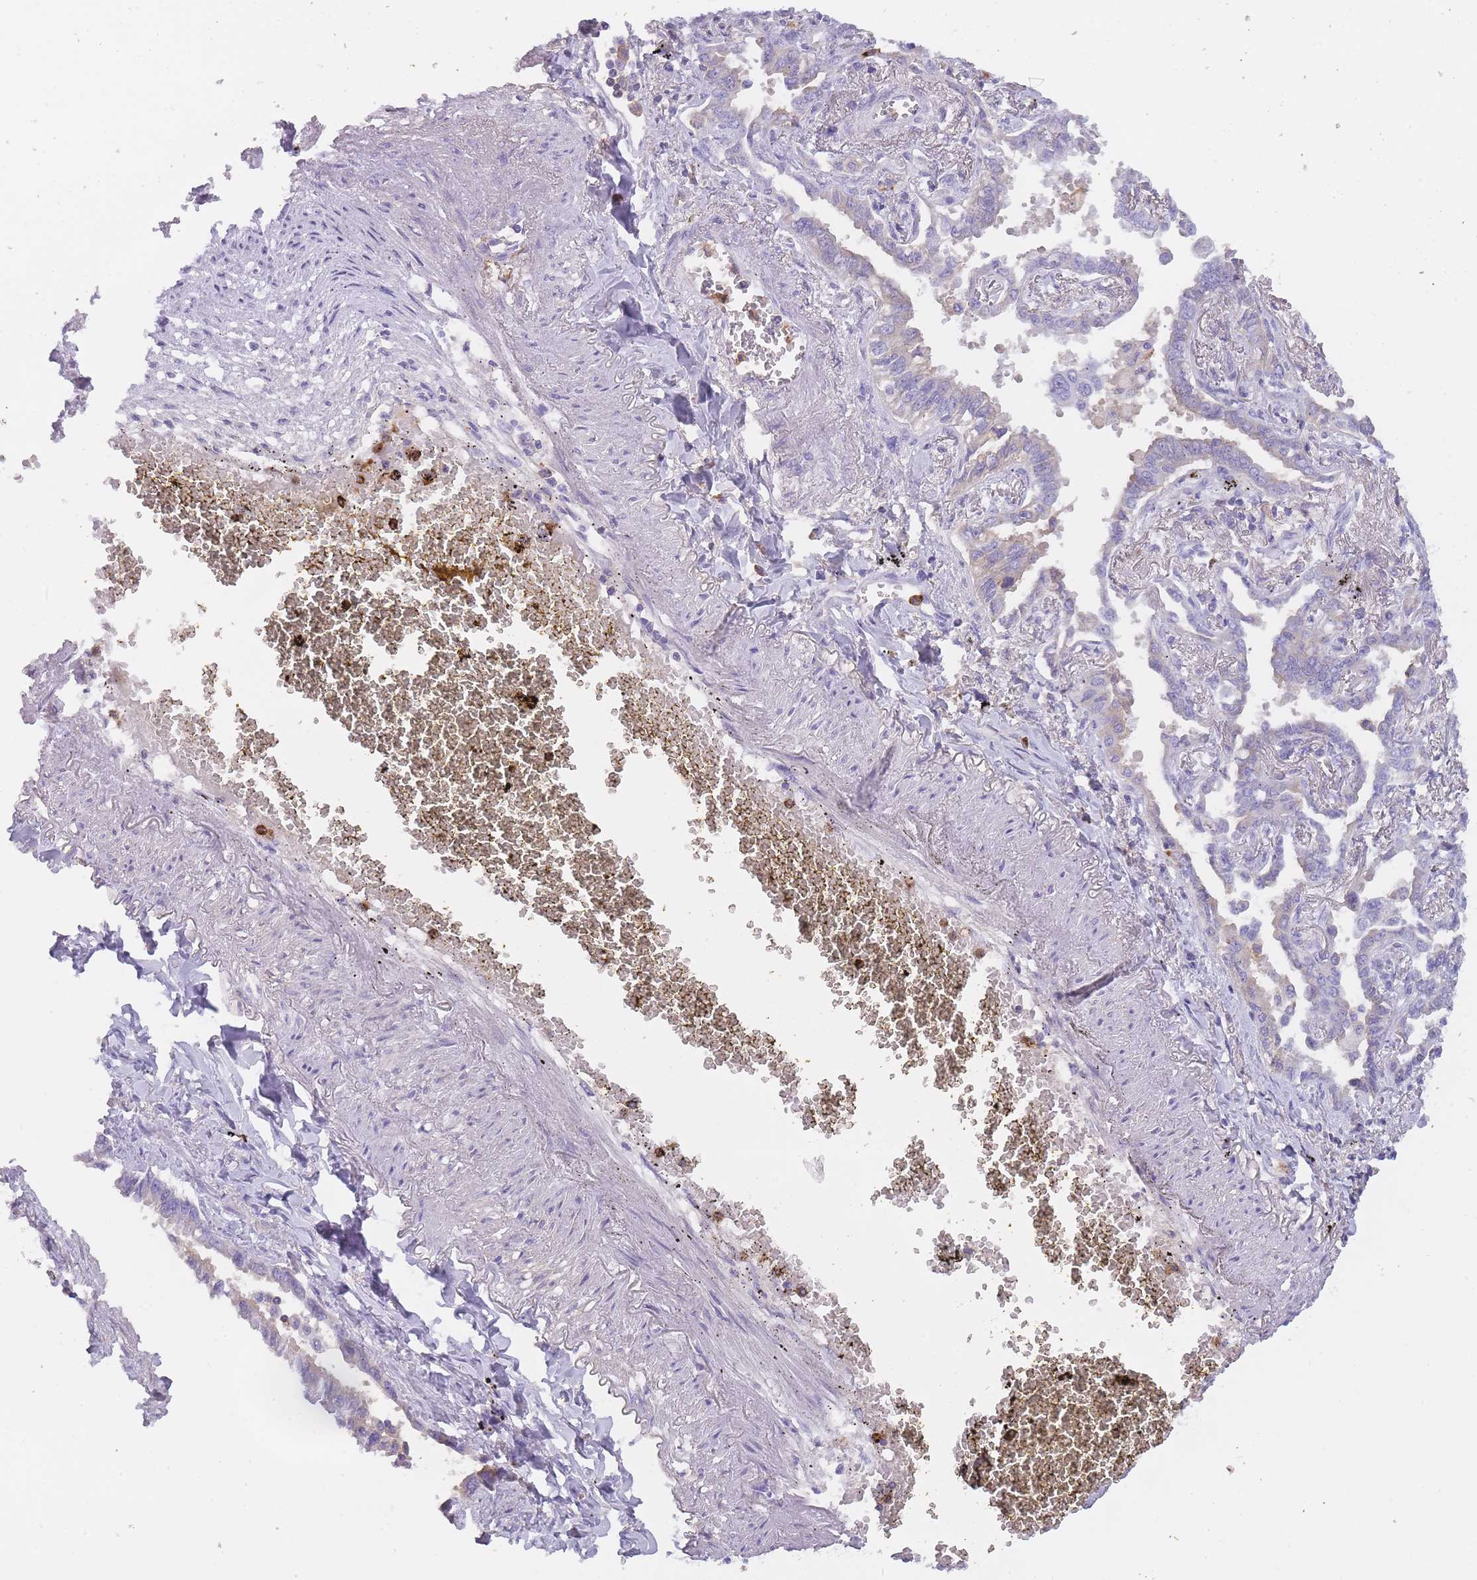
{"staining": {"intensity": "negative", "quantity": "none", "location": "none"}, "tissue": "lung cancer", "cell_type": "Tumor cells", "image_type": "cancer", "snomed": [{"axis": "morphology", "description": "Adenocarcinoma, NOS"}, {"axis": "topography", "description": "Lung"}], "caption": "Protein analysis of adenocarcinoma (lung) exhibits no significant positivity in tumor cells. The staining was performed using DAB to visualize the protein expression in brown, while the nuclei were stained in blue with hematoxylin (Magnification: 20x).", "gene": "CR1L", "patient": {"sex": "male", "age": 67}}